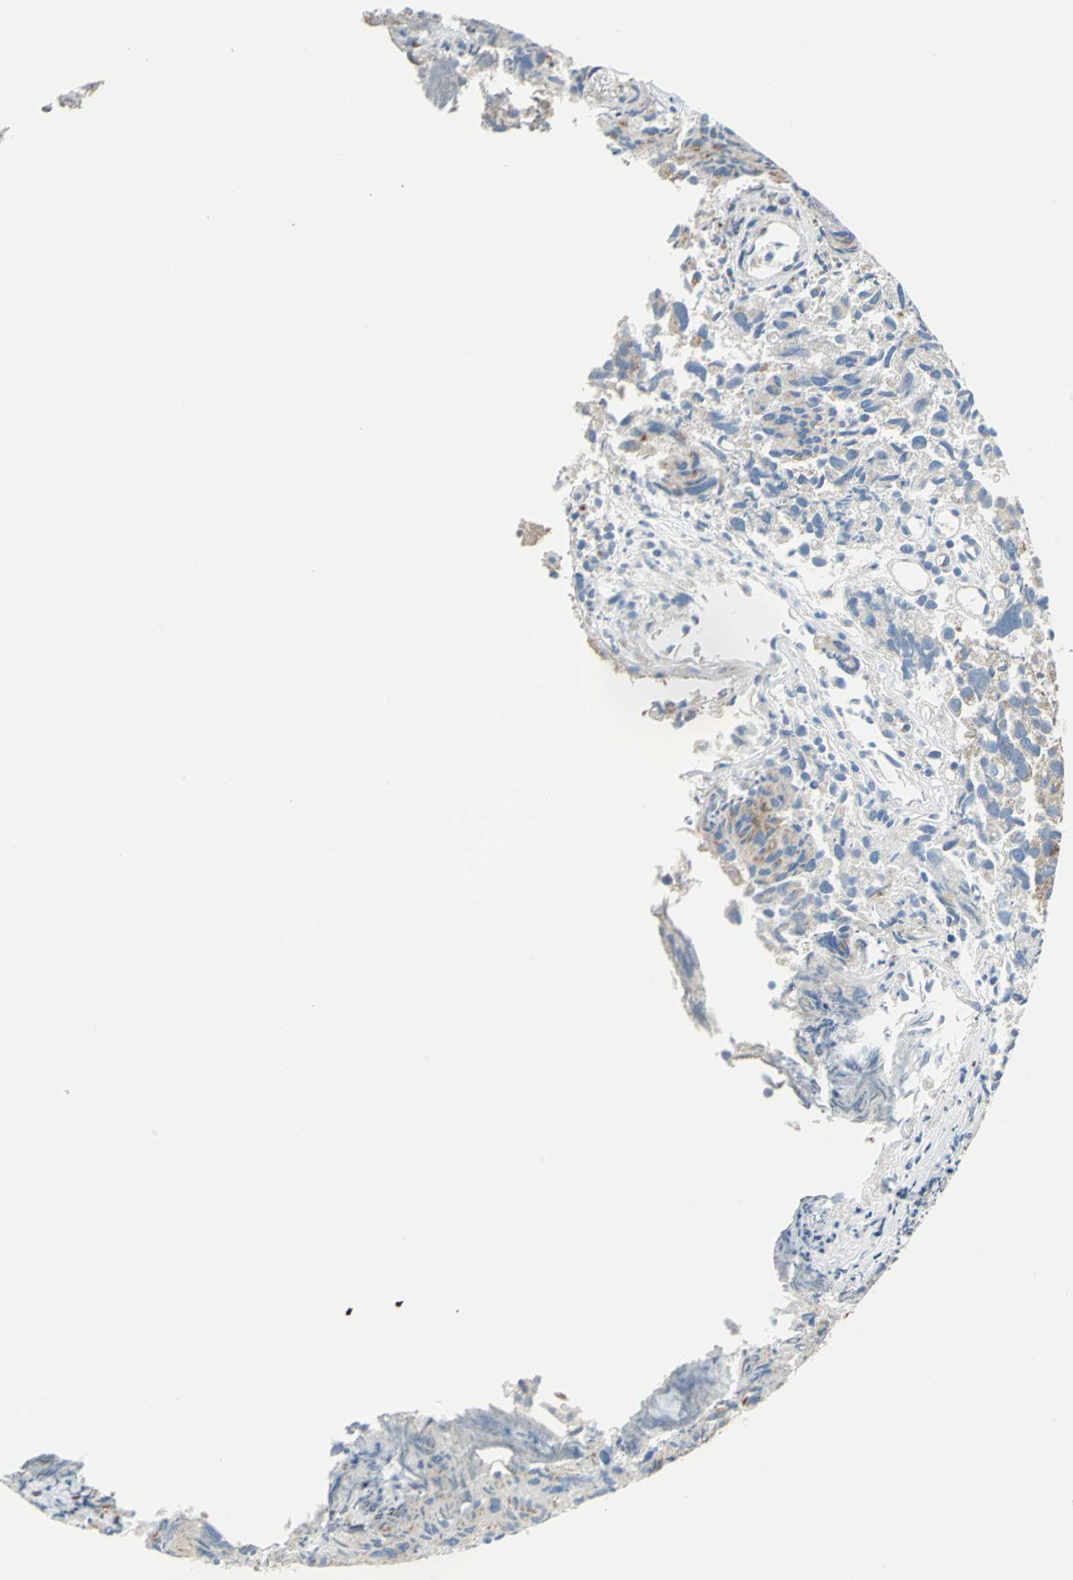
{"staining": {"intensity": "weak", "quantity": "25%-75%", "location": "cytoplasmic/membranous"}, "tissue": "urothelial cancer", "cell_type": "Tumor cells", "image_type": "cancer", "snomed": [{"axis": "morphology", "description": "Urothelial carcinoma, High grade"}, {"axis": "topography", "description": "Urinary bladder"}], "caption": "An immunohistochemistry (IHC) micrograph of neoplastic tissue is shown. Protein staining in brown shows weak cytoplasmic/membranous positivity in urothelial cancer within tumor cells. The staining was performed using DAB to visualize the protein expression in brown, while the nuclei were stained in blue with hematoxylin (Magnification: 20x).", "gene": "GPR3", "patient": {"sex": "female", "age": 75}}